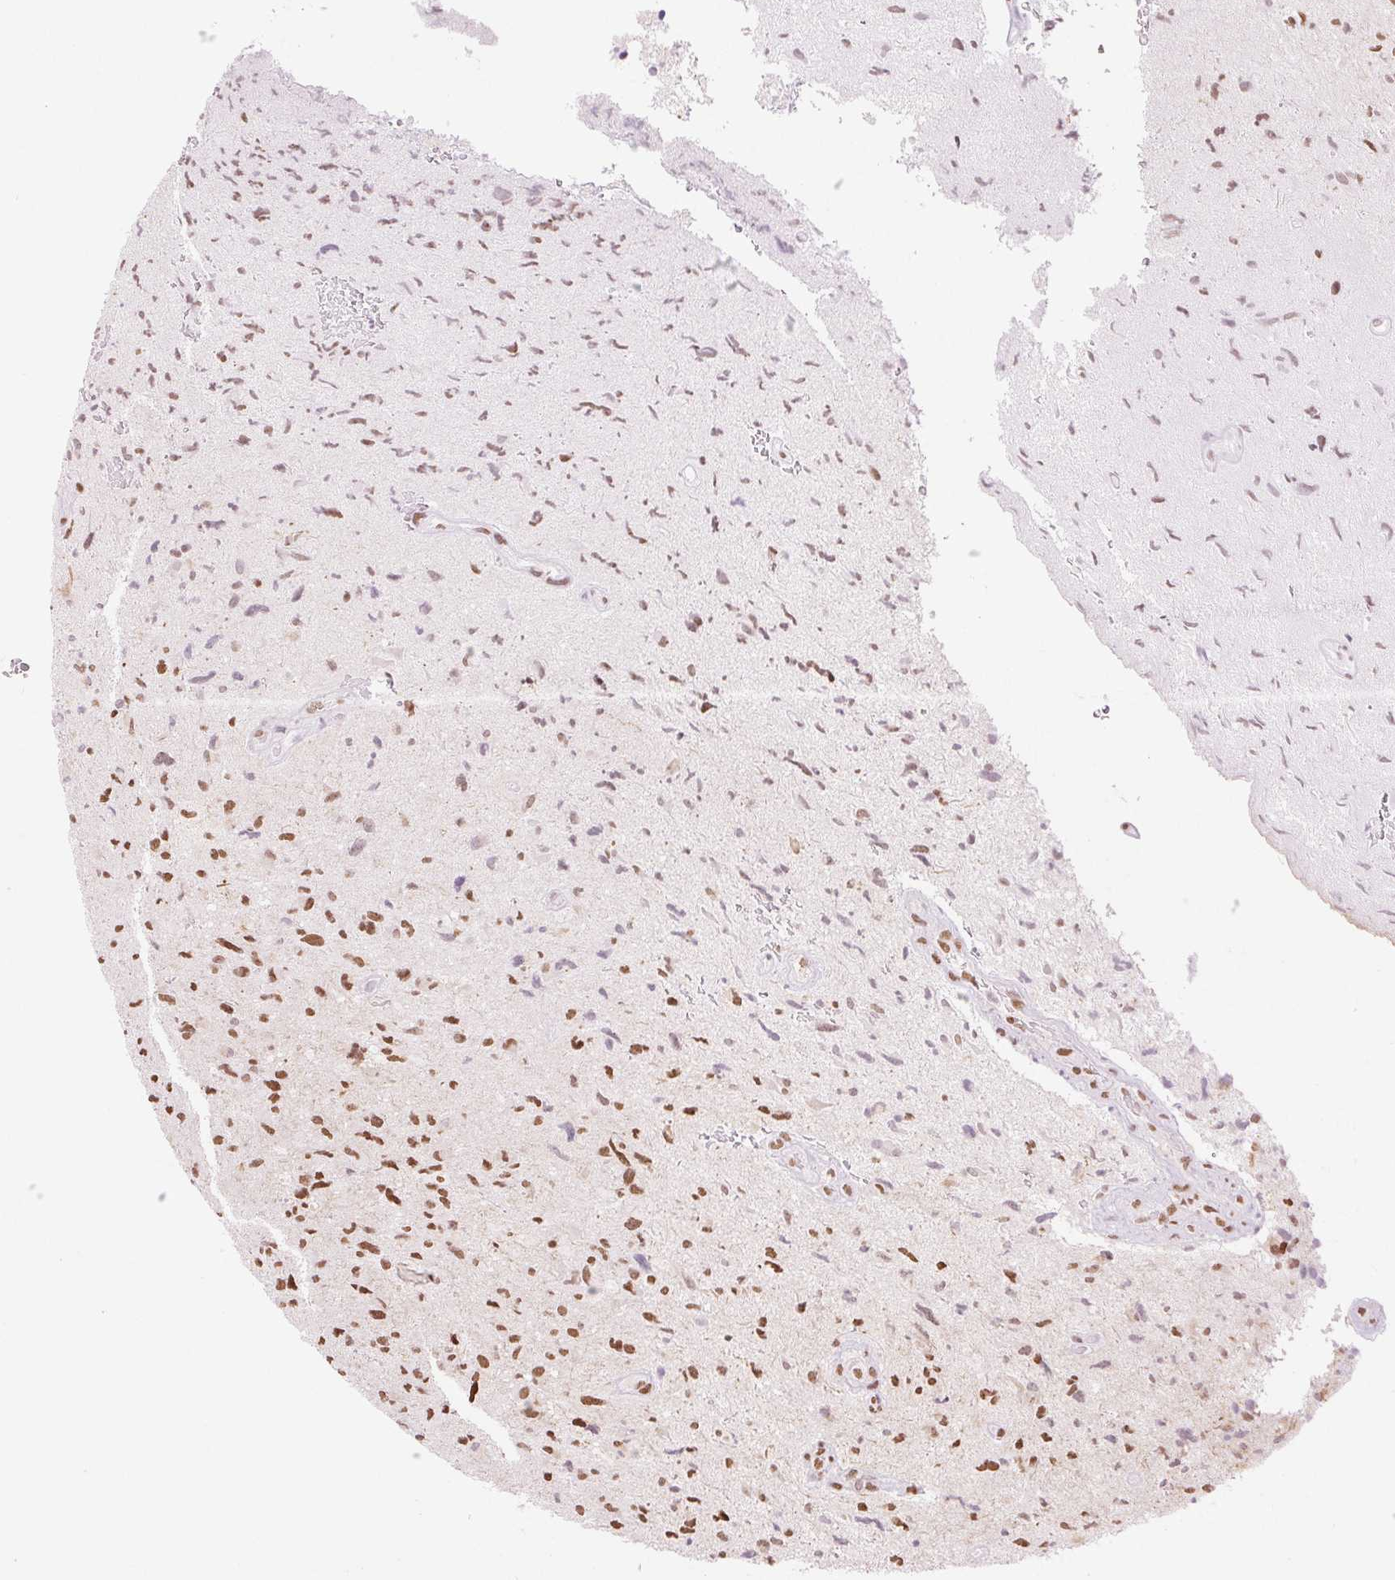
{"staining": {"intensity": "moderate", "quantity": ">75%", "location": "nuclear"}, "tissue": "glioma", "cell_type": "Tumor cells", "image_type": "cancer", "snomed": [{"axis": "morphology", "description": "Glioma, malignant, High grade"}, {"axis": "topography", "description": "Brain"}], "caption": "About >75% of tumor cells in glioma show moderate nuclear protein staining as visualized by brown immunohistochemical staining.", "gene": "ZFR2", "patient": {"sex": "male", "age": 54}}